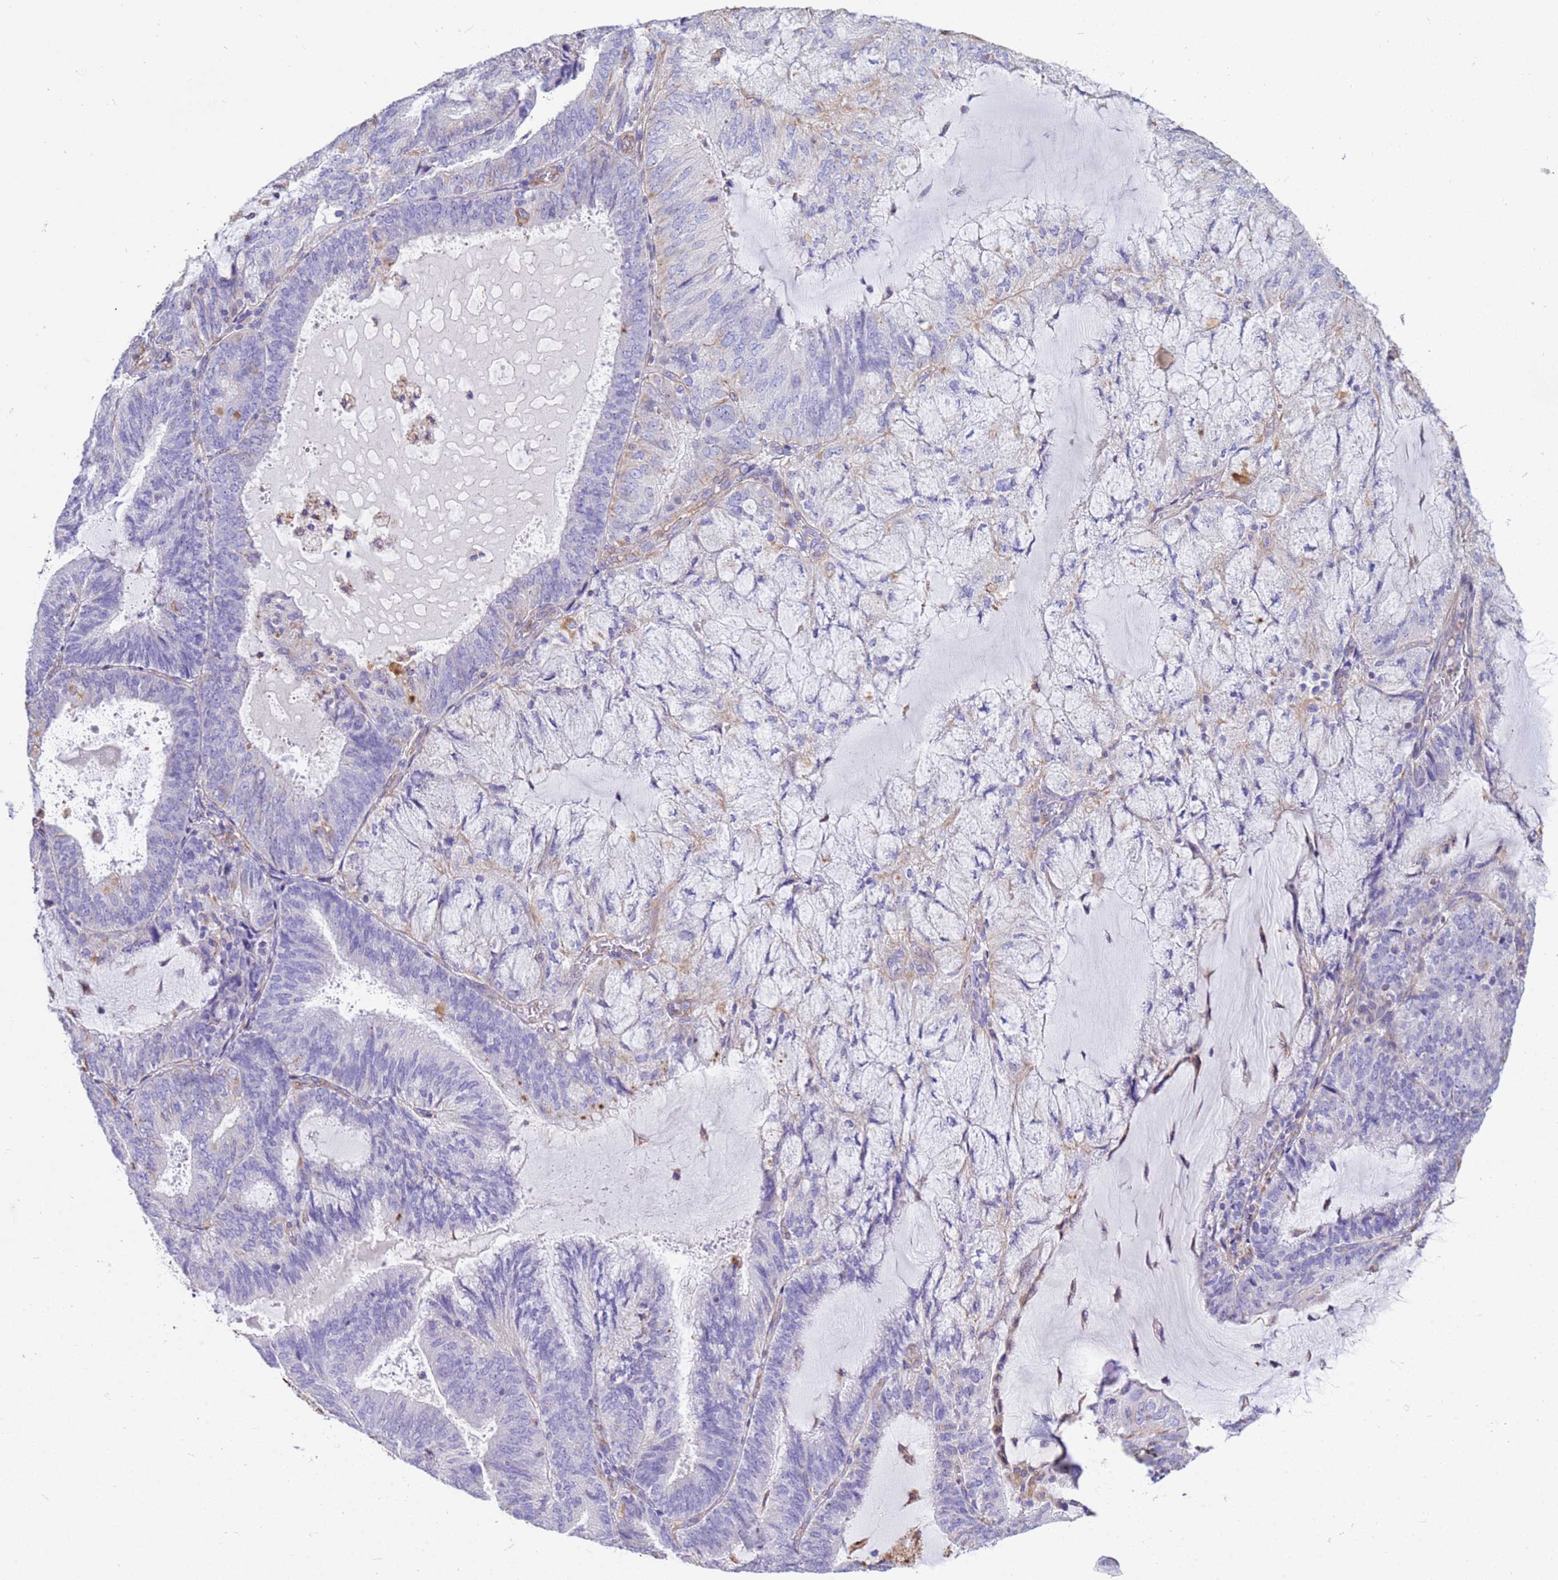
{"staining": {"intensity": "negative", "quantity": "none", "location": "none"}, "tissue": "endometrial cancer", "cell_type": "Tumor cells", "image_type": "cancer", "snomed": [{"axis": "morphology", "description": "Adenocarcinoma, NOS"}, {"axis": "topography", "description": "Endometrium"}], "caption": "DAB immunohistochemical staining of endometrial cancer shows no significant positivity in tumor cells.", "gene": "TCEAL3", "patient": {"sex": "female", "age": 81}}